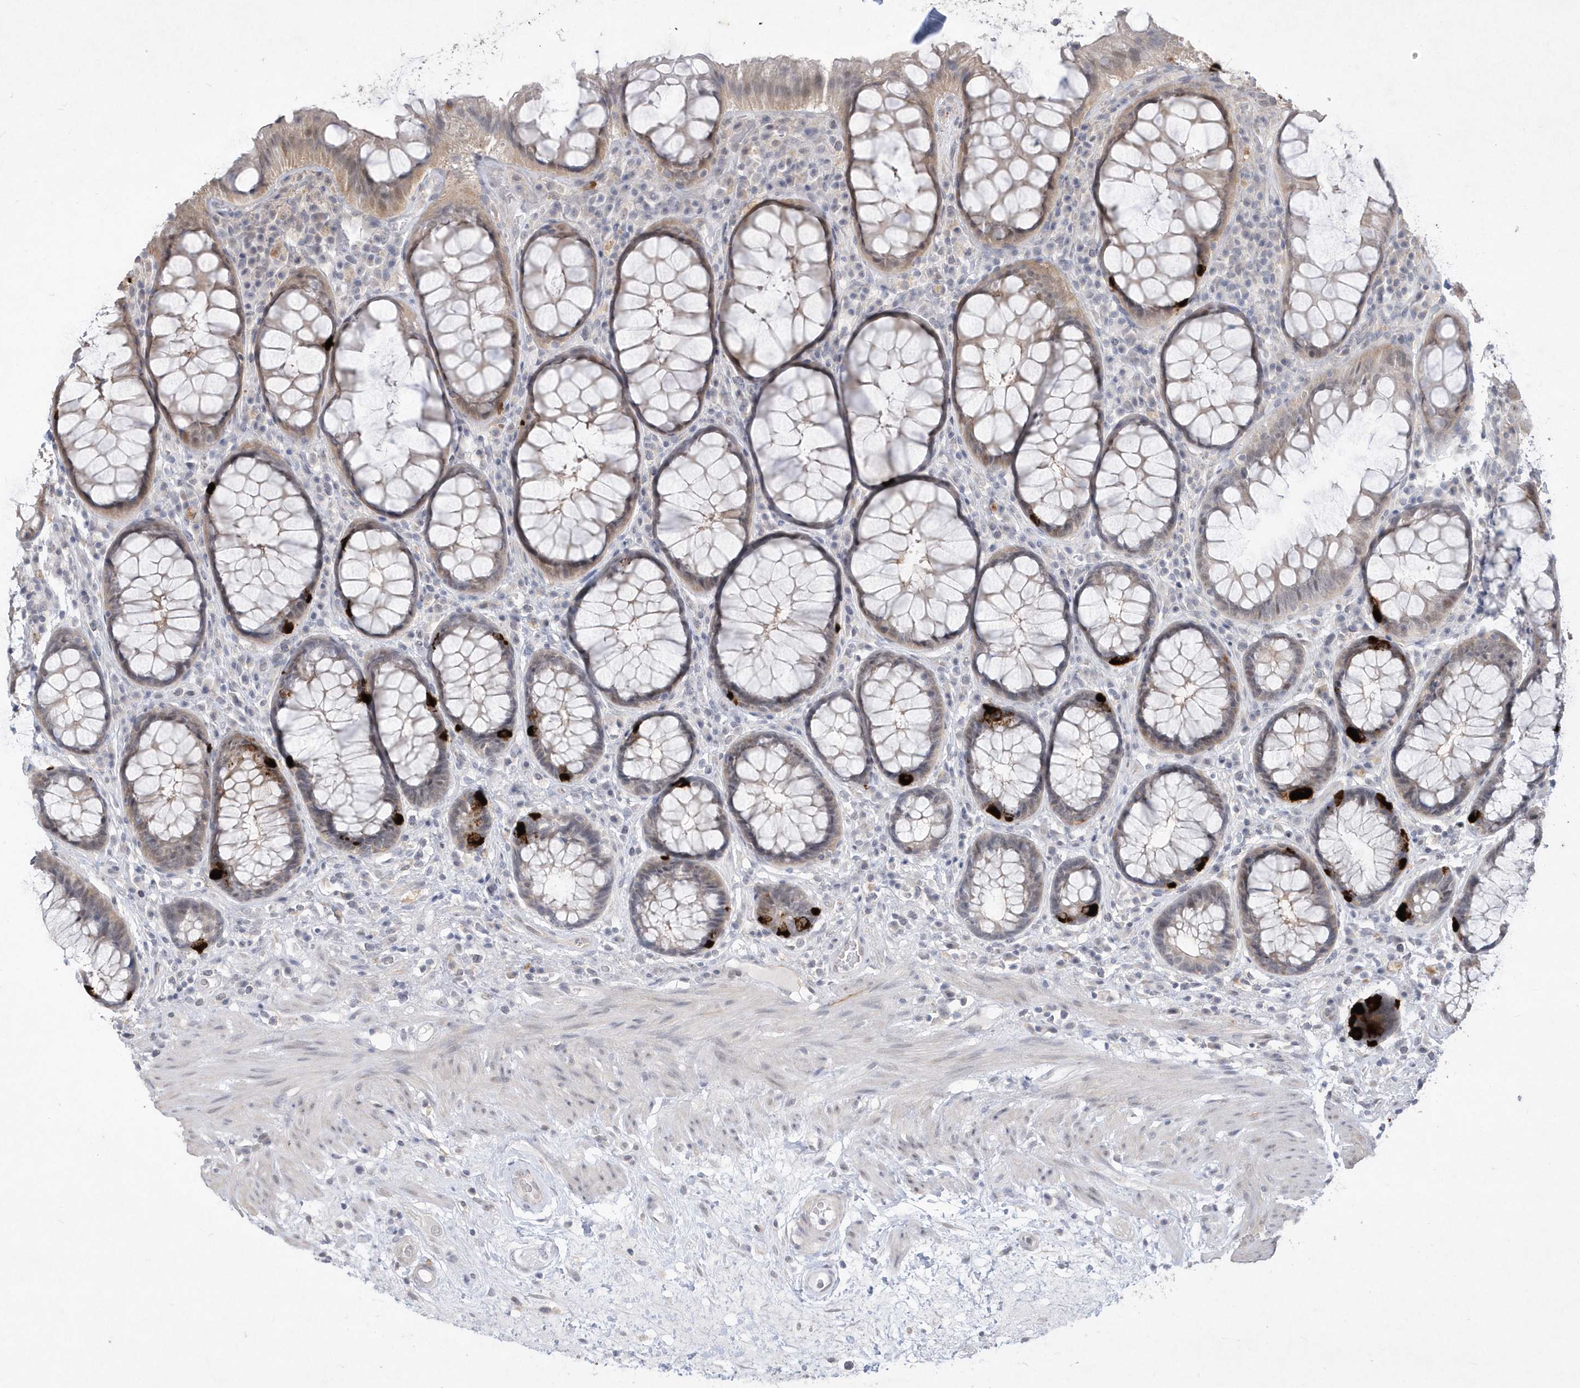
{"staining": {"intensity": "strong", "quantity": "<25%", "location": "cytoplasmic/membranous"}, "tissue": "rectum", "cell_type": "Glandular cells", "image_type": "normal", "snomed": [{"axis": "morphology", "description": "Normal tissue, NOS"}, {"axis": "topography", "description": "Rectum"}], "caption": "Protein positivity by IHC exhibits strong cytoplasmic/membranous staining in approximately <25% of glandular cells in benign rectum. The staining is performed using DAB brown chromogen to label protein expression. The nuclei are counter-stained blue using hematoxylin.", "gene": "TSPEAR", "patient": {"sex": "male", "age": 64}}